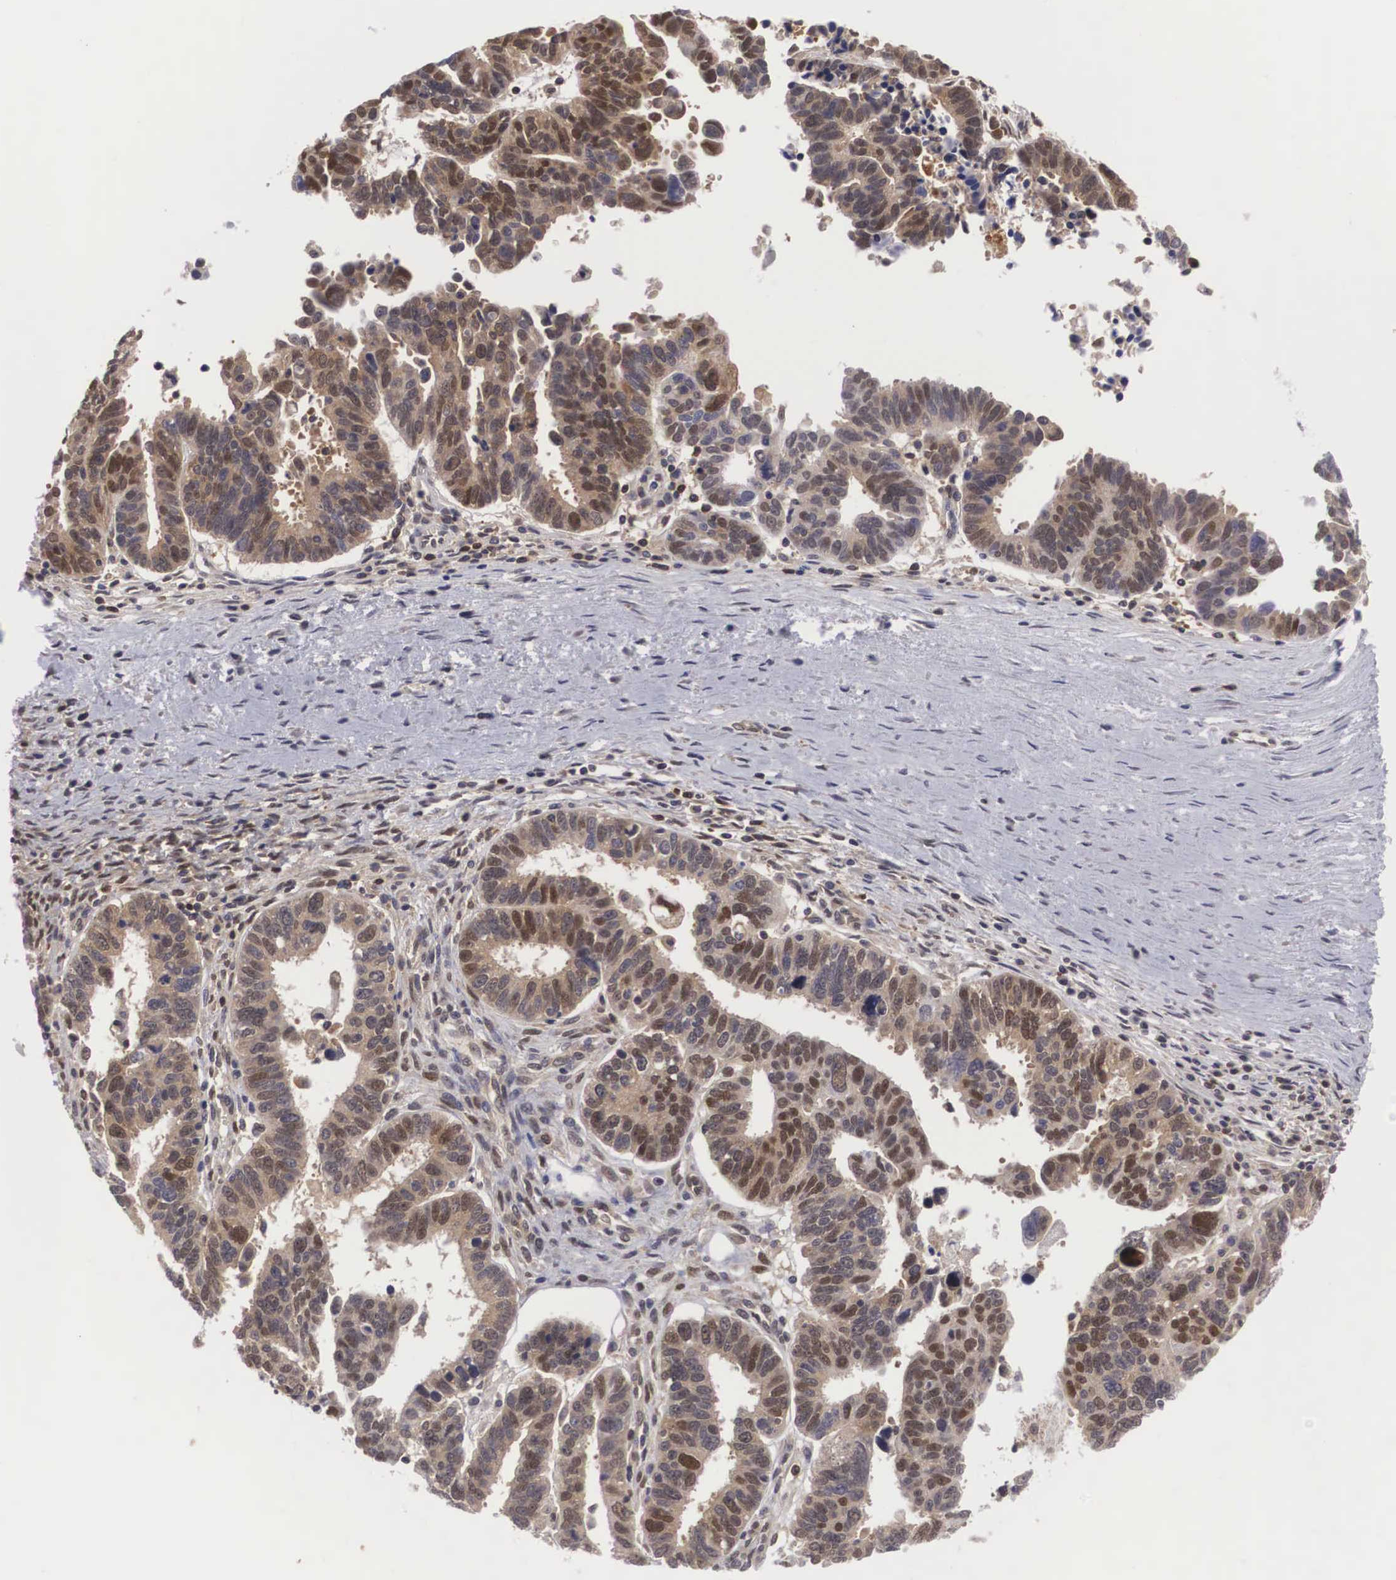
{"staining": {"intensity": "moderate", "quantity": ">75%", "location": "cytoplasmic/membranous,nuclear"}, "tissue": "ovarian cancer", "cell_type": "Tumor cells", "image_type": "cancer", "snomed": [{"axis": "morphology", "description": "Carcinoma, endometroid"}, {"axis": "morphology", "description": "Cystadenocarcinoma, serous, NOS"}, {"axis": "topography", "description": "Ovary"}], "caption": "High-power microscopy captured an immunohistochemistry (IHC) image of ovarian serous cystadenocarcinoma, revealing moderate cytoplasmic/membranous and nuclear positivity in approximately >75% of tumor cells.", "gene": "ADSL", "patient": {"sex": "female", "age": 45}}